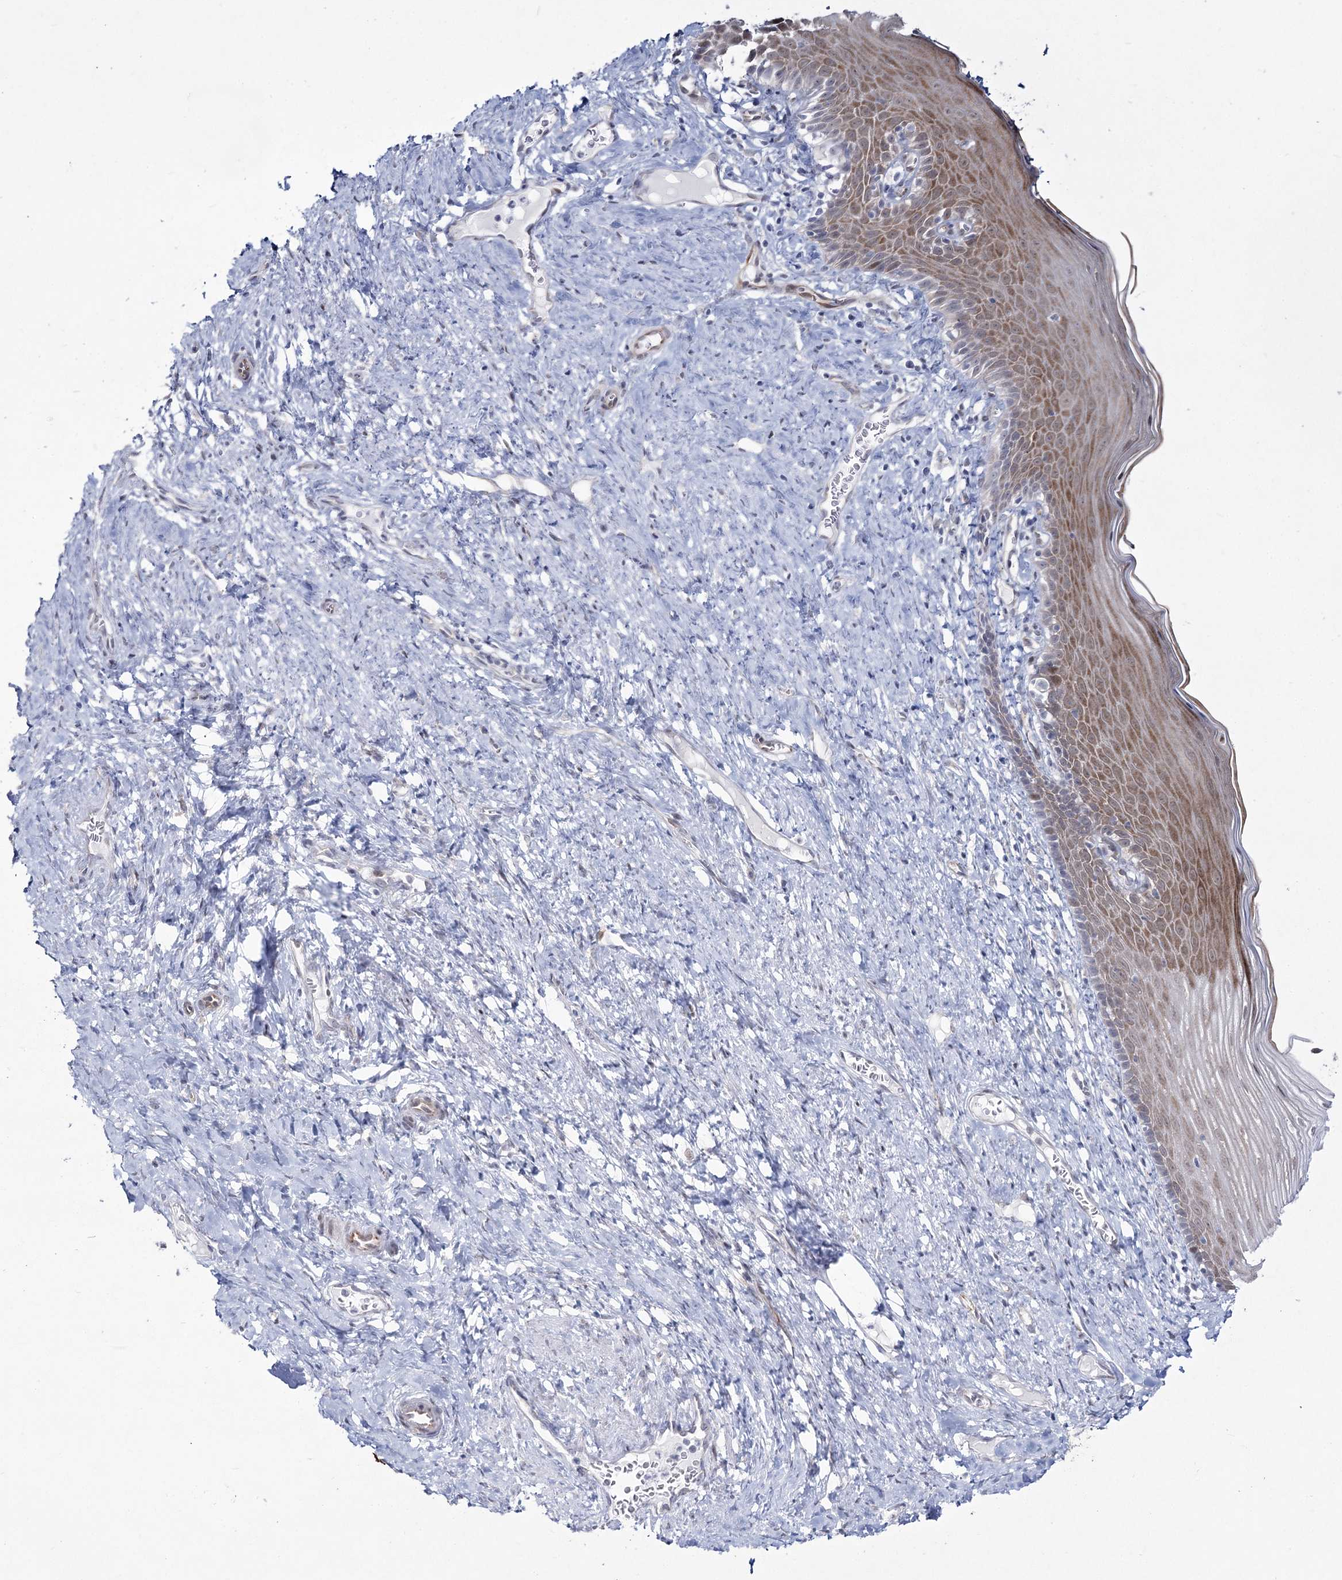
{"staining": {"intensity": "negative", "quantity": "none", "location": "none"}, "tissue": "cervix", "cell_type": "Glandular cells", "image_type": "normal", "snomed": [{"axis": "morphology", "description": "Normal tissue, NOS"}, {"axis": "topography", "description": "Cervix"}], "caption": "Immunohistochemistry (IHC) image of benign cervix: human cervix stained with DAB demonstrates no significant protein staining in glandular cells. The staining was performed using DAB (3,3'-diaminobenzidine) to visualize the protein expression in brown, while the nuclei were stained in blue with hematoxylin (Magnification: 20x).", "gene": "YBX3", "patient": {"sex": "female", "age": 42}}